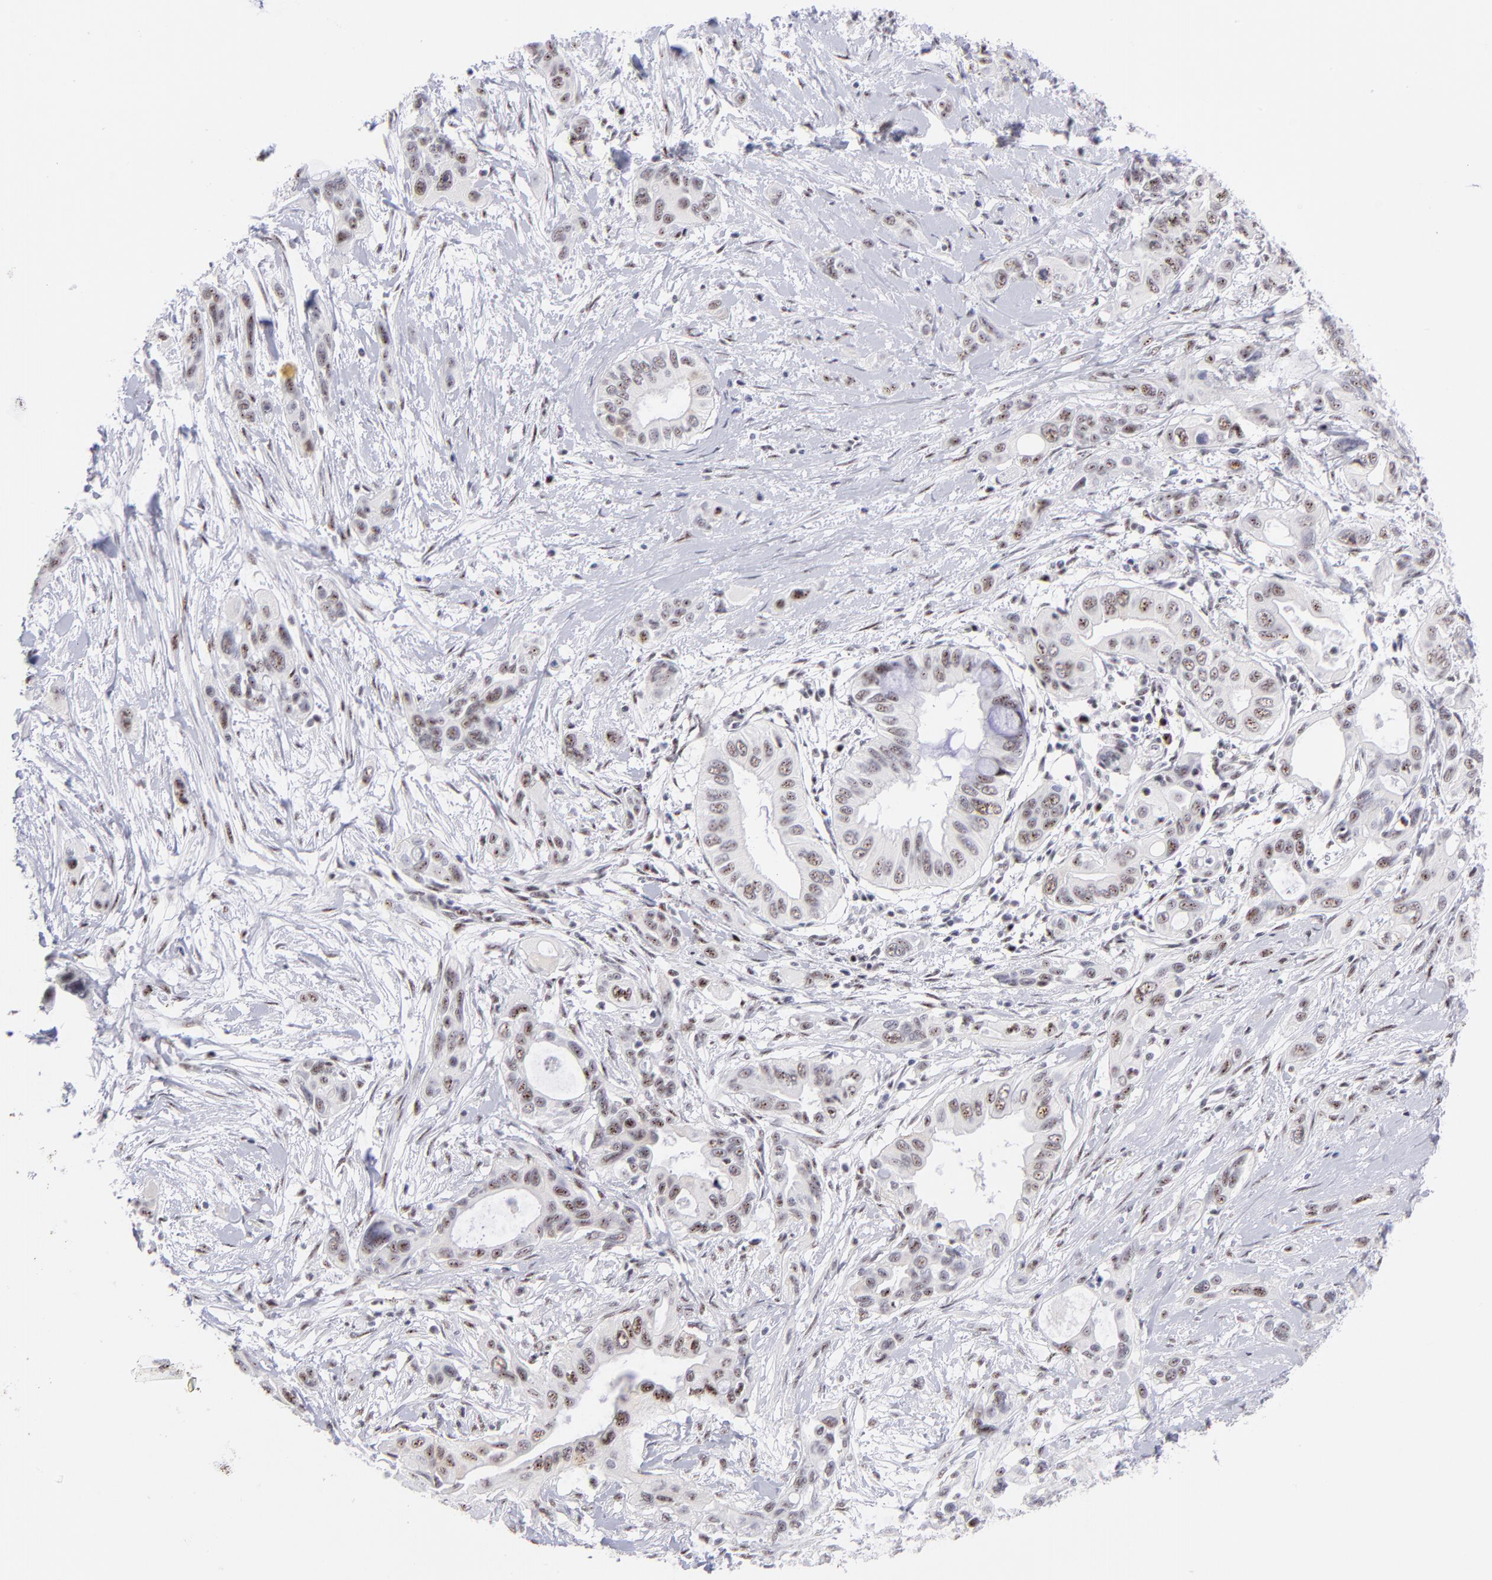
{"staining": {"intensity": "moderate", "quantity": ">75%", "location": "nuclear"}, "tissue": "pancreatic cancer", "cell_type": "Tumor cells", "image_type": "cancer", "snomed": [{"axis": "morphology", "description": "Adenocarcinoma, NOS"}, {"axis": "topography", "description": "Pancreas"}], "caption": "Adenocarcinoma (pancreatic) stained with DAB IHC reveals medium levels of moderate nuclear expression in approximately >75% of tumor cells. Immunohistochemistry stains the protein in brown and the nuclei are stained blue.", "gene": "CDC25C", "patient": {"sex": "female", "age": 60}}